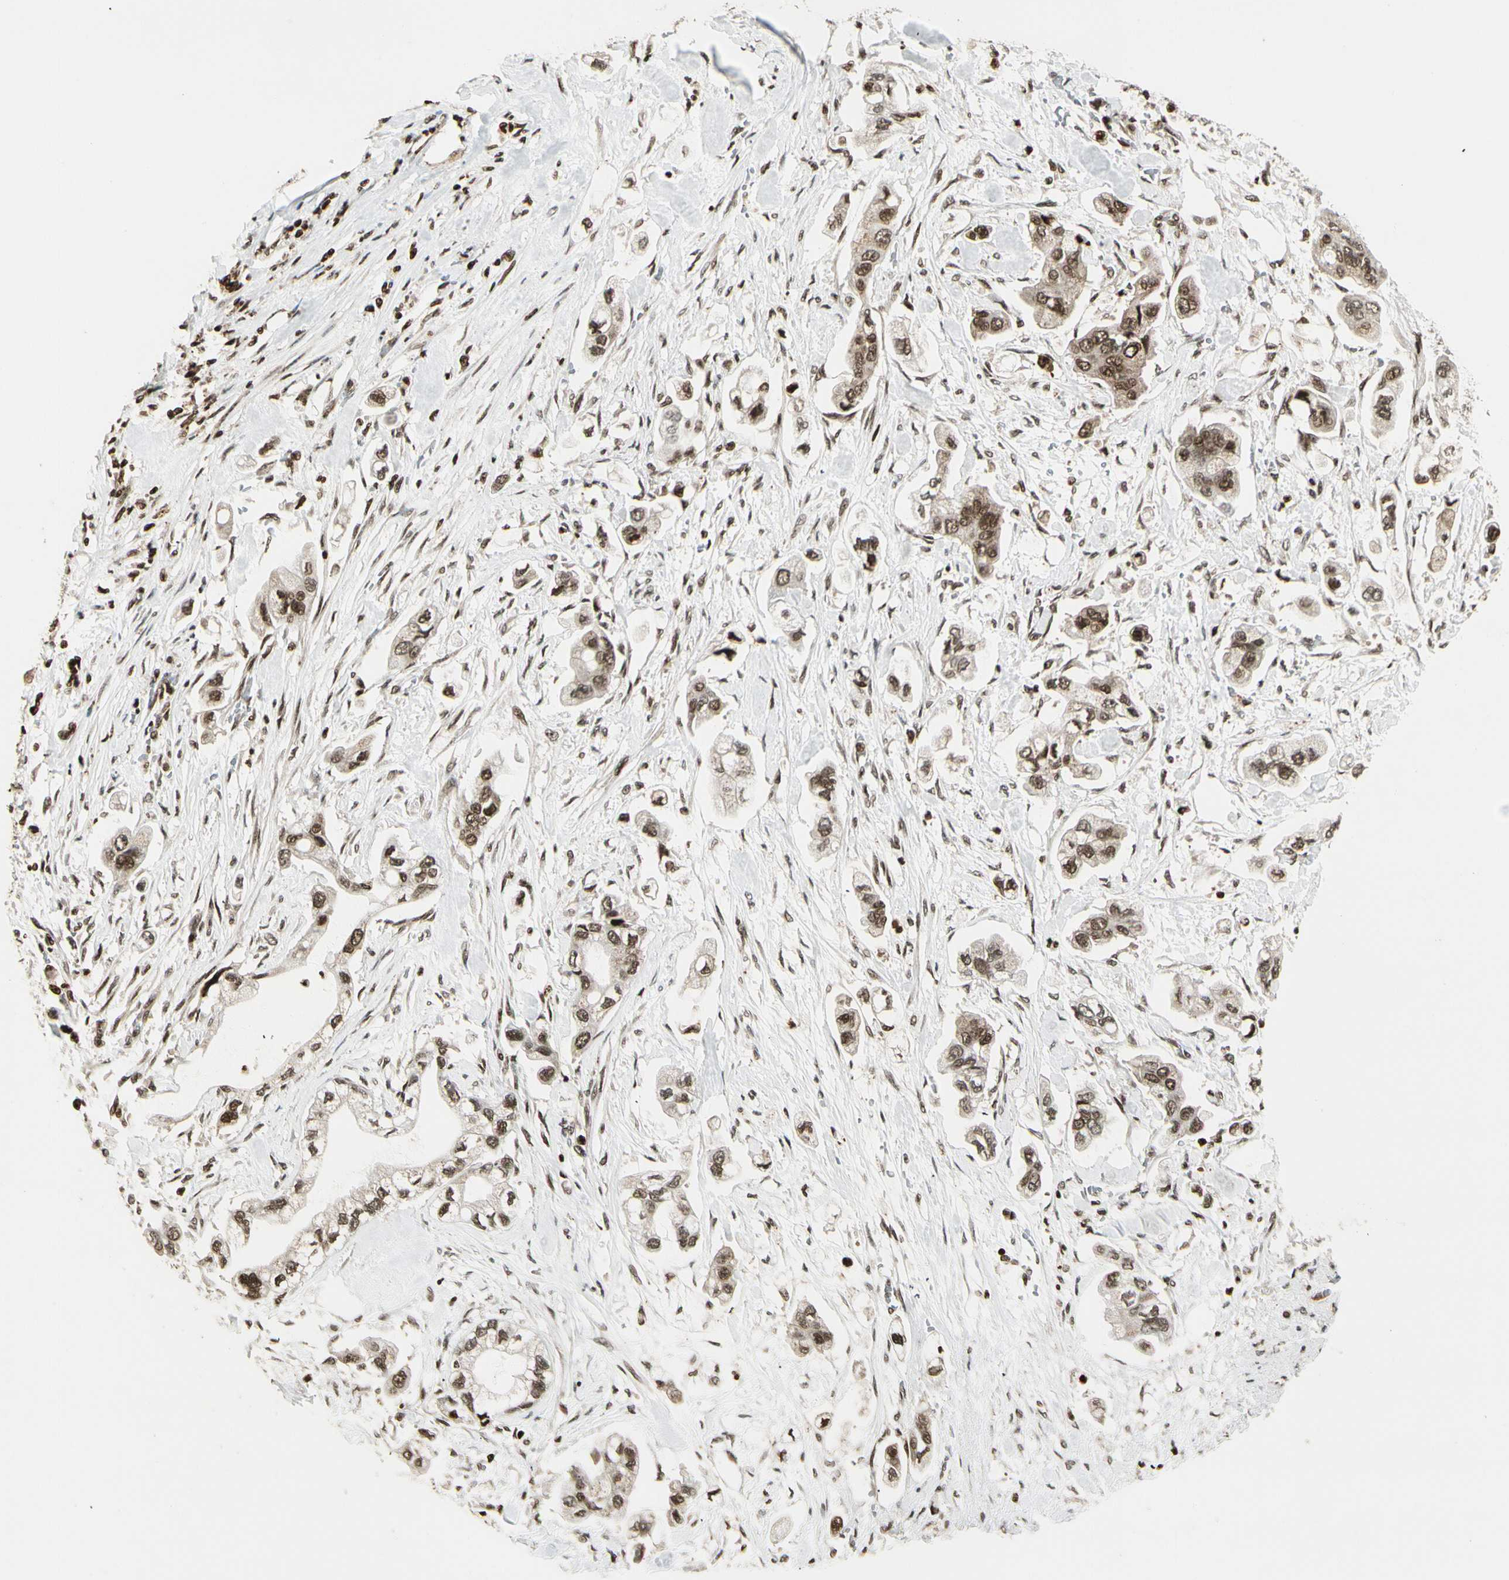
{"staining": {"intensity": "moderate", "quantity": ">75%", "location": "nuclear"}, "tissue": "stomach cancer", "cell_type": "Tumor cells", "image_type": "cancer", "snomed": [{"axis": "morphology", "description": "Adenocarcinoma, NOS"}, {"axis": "topography", "description": "Stomach"}], "caption": "Approximately >75% of tumor cells in adenocarcinoma (stomach) display moderate nuclear protein positivity as visualized by brown immunohistochemical staining.", "gene": "TSHZ3", "patient": {"sex": "male", "age": 62}}